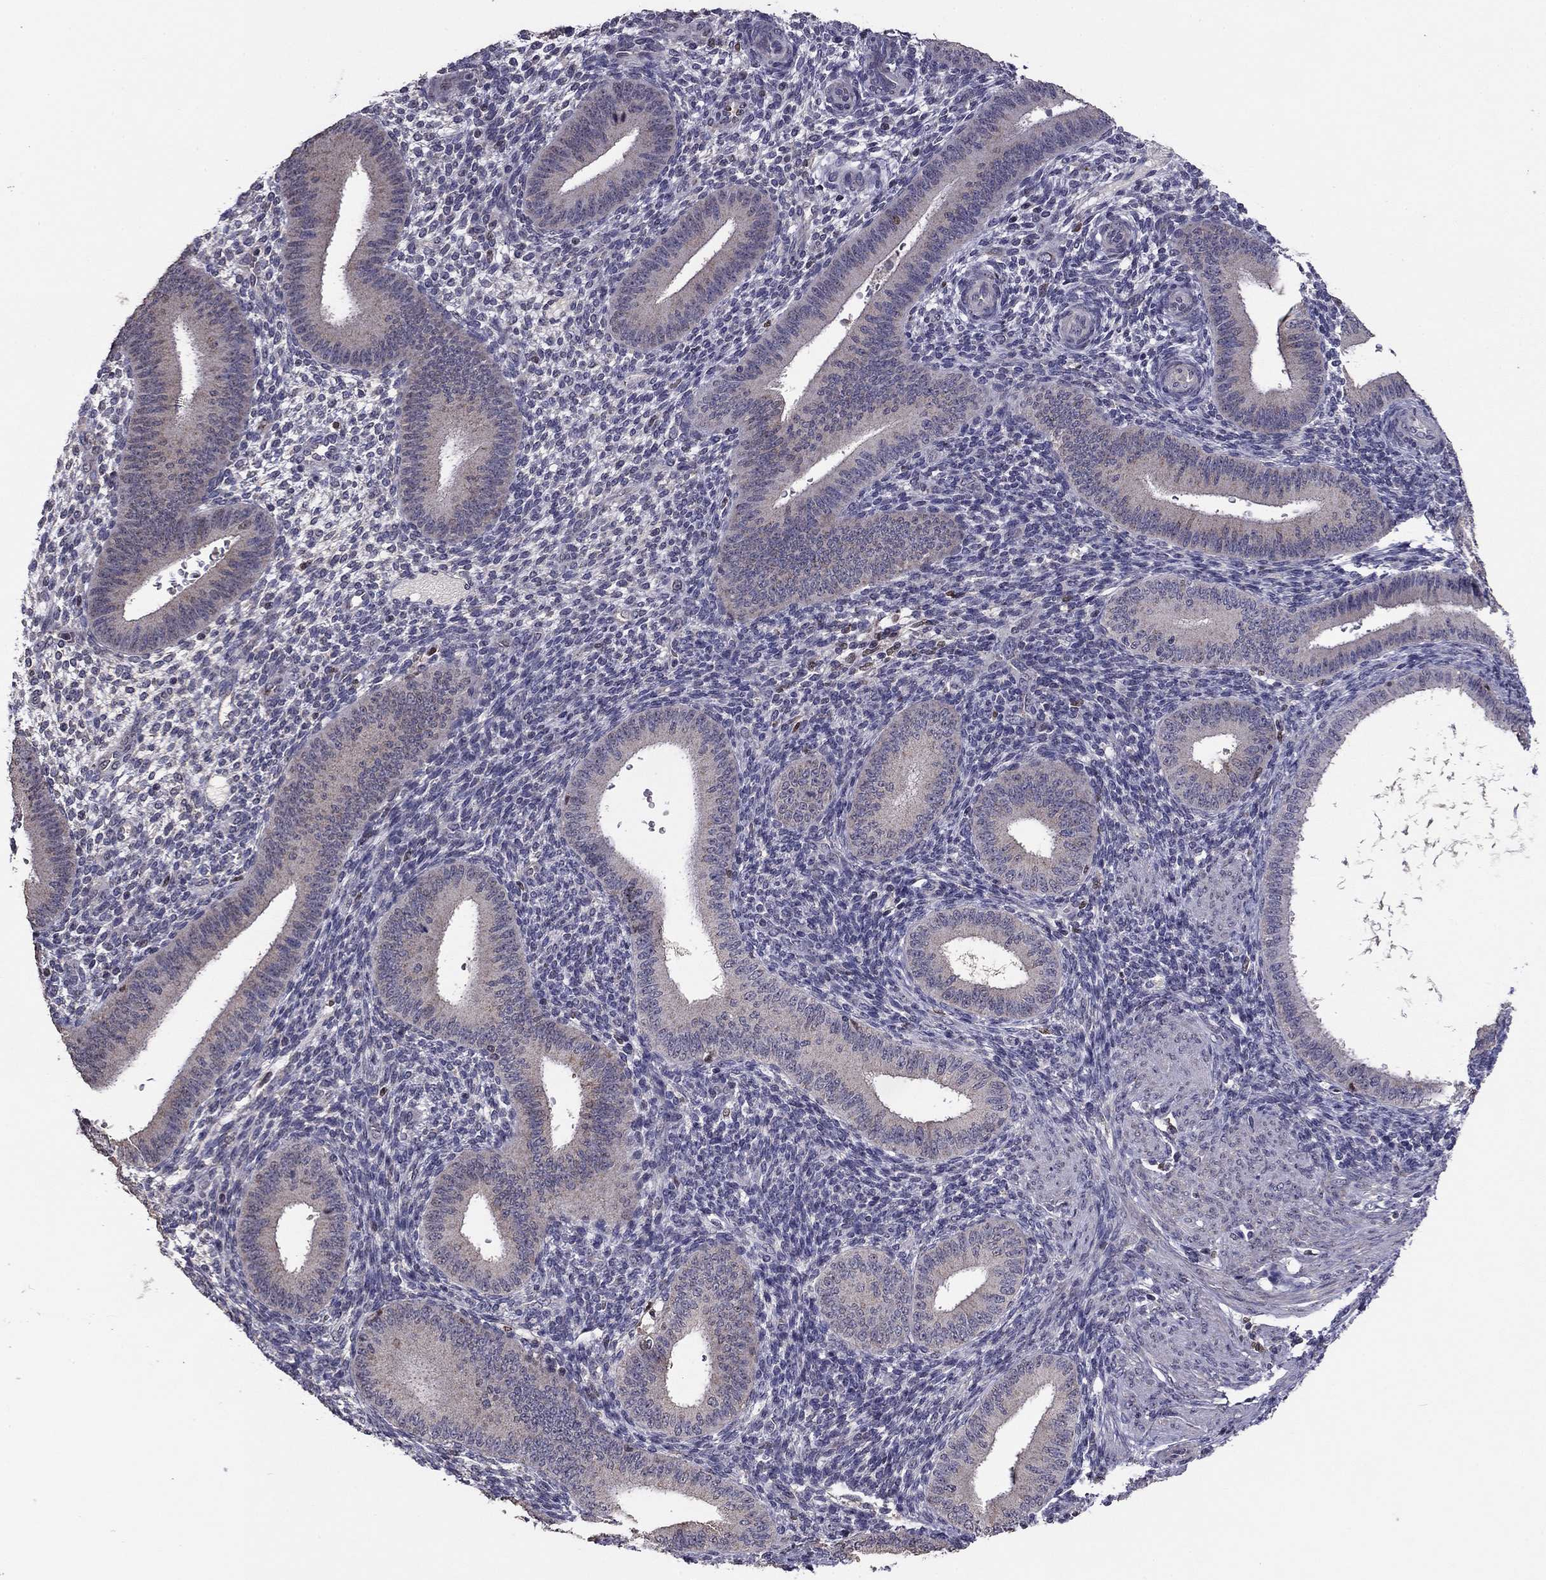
{"staining": {"intensity": "negative", "quantity": "none", "location": "none"}, "tissue": "endometrium", "cell_type": "Cells in endometrial stroma", "image_type": "normal", "snomed": [{"axis": "morphology", "description": "Normal tissue, NOS"}, {"axis": "topography", "description": "Endometrium"}], "caption": "DAB (3,3'-diaminobenzidine) immunohistochemical staining of benign endometrium displays no significant staining in cells in endometrial stroma.", "gene": "HCN1", "patient": {"sex": "female", "age": 39}}